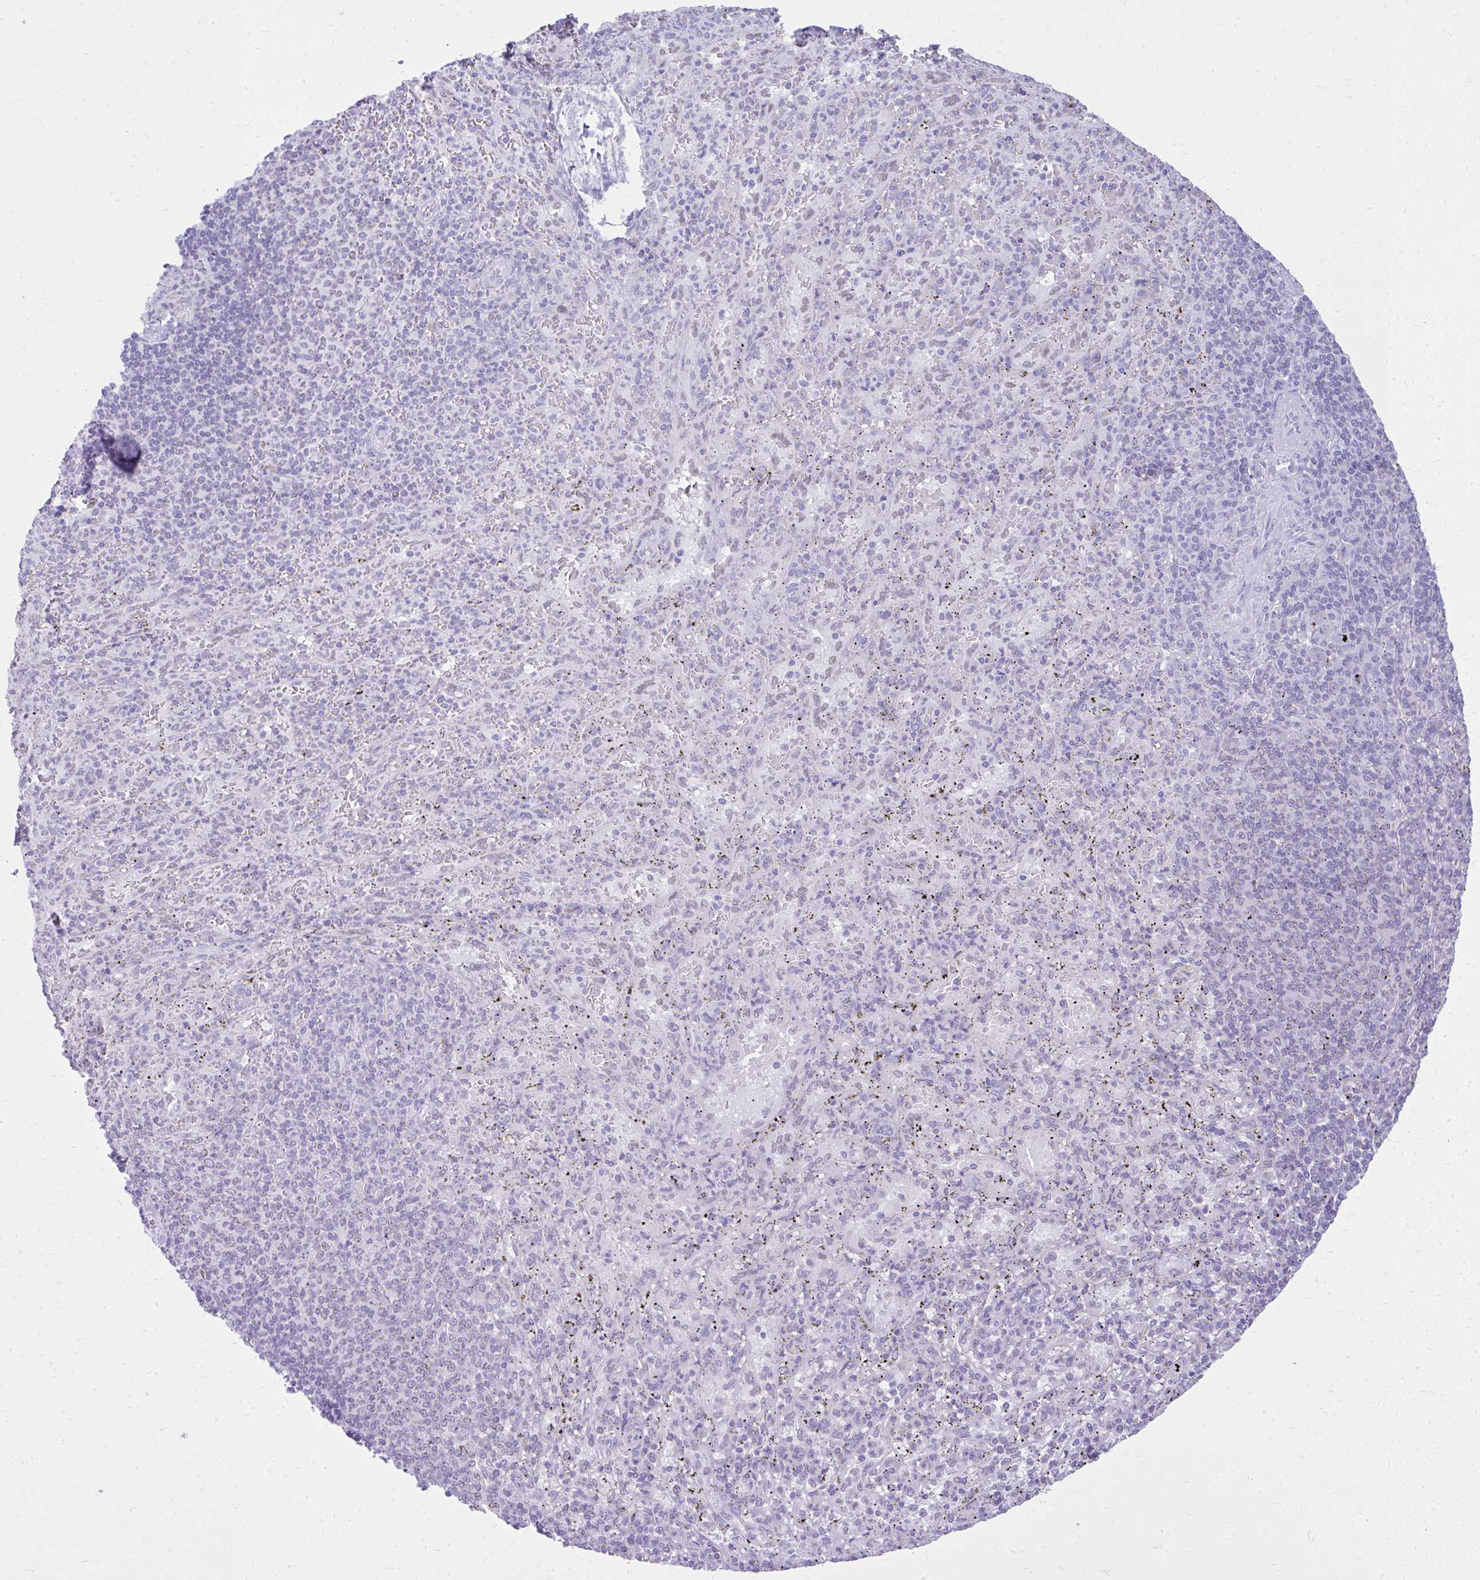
{"staining": {"intensity": "negative", "quantity": "none", "location": "none"}, "tissue": "spleen", "cell_type": "Cells in red pulp", "image_type": "normal", "snomed": [{"axis": "morphology", "description": "Normal tissue, NOS"}, {"axis": "topography", "description": "Spleen"}], "caption": "This is a image of immunohistochemistry (IHC) staining of benign spleen, which shows no expression in cells in red pulp. Brightfield microscopy of immunohistochemistry stained with DAB (brown) and hematoxylin (blue), captured at high magnification.", "gene": "RALYL", "patient": {"sex": "male", "age": 57}}